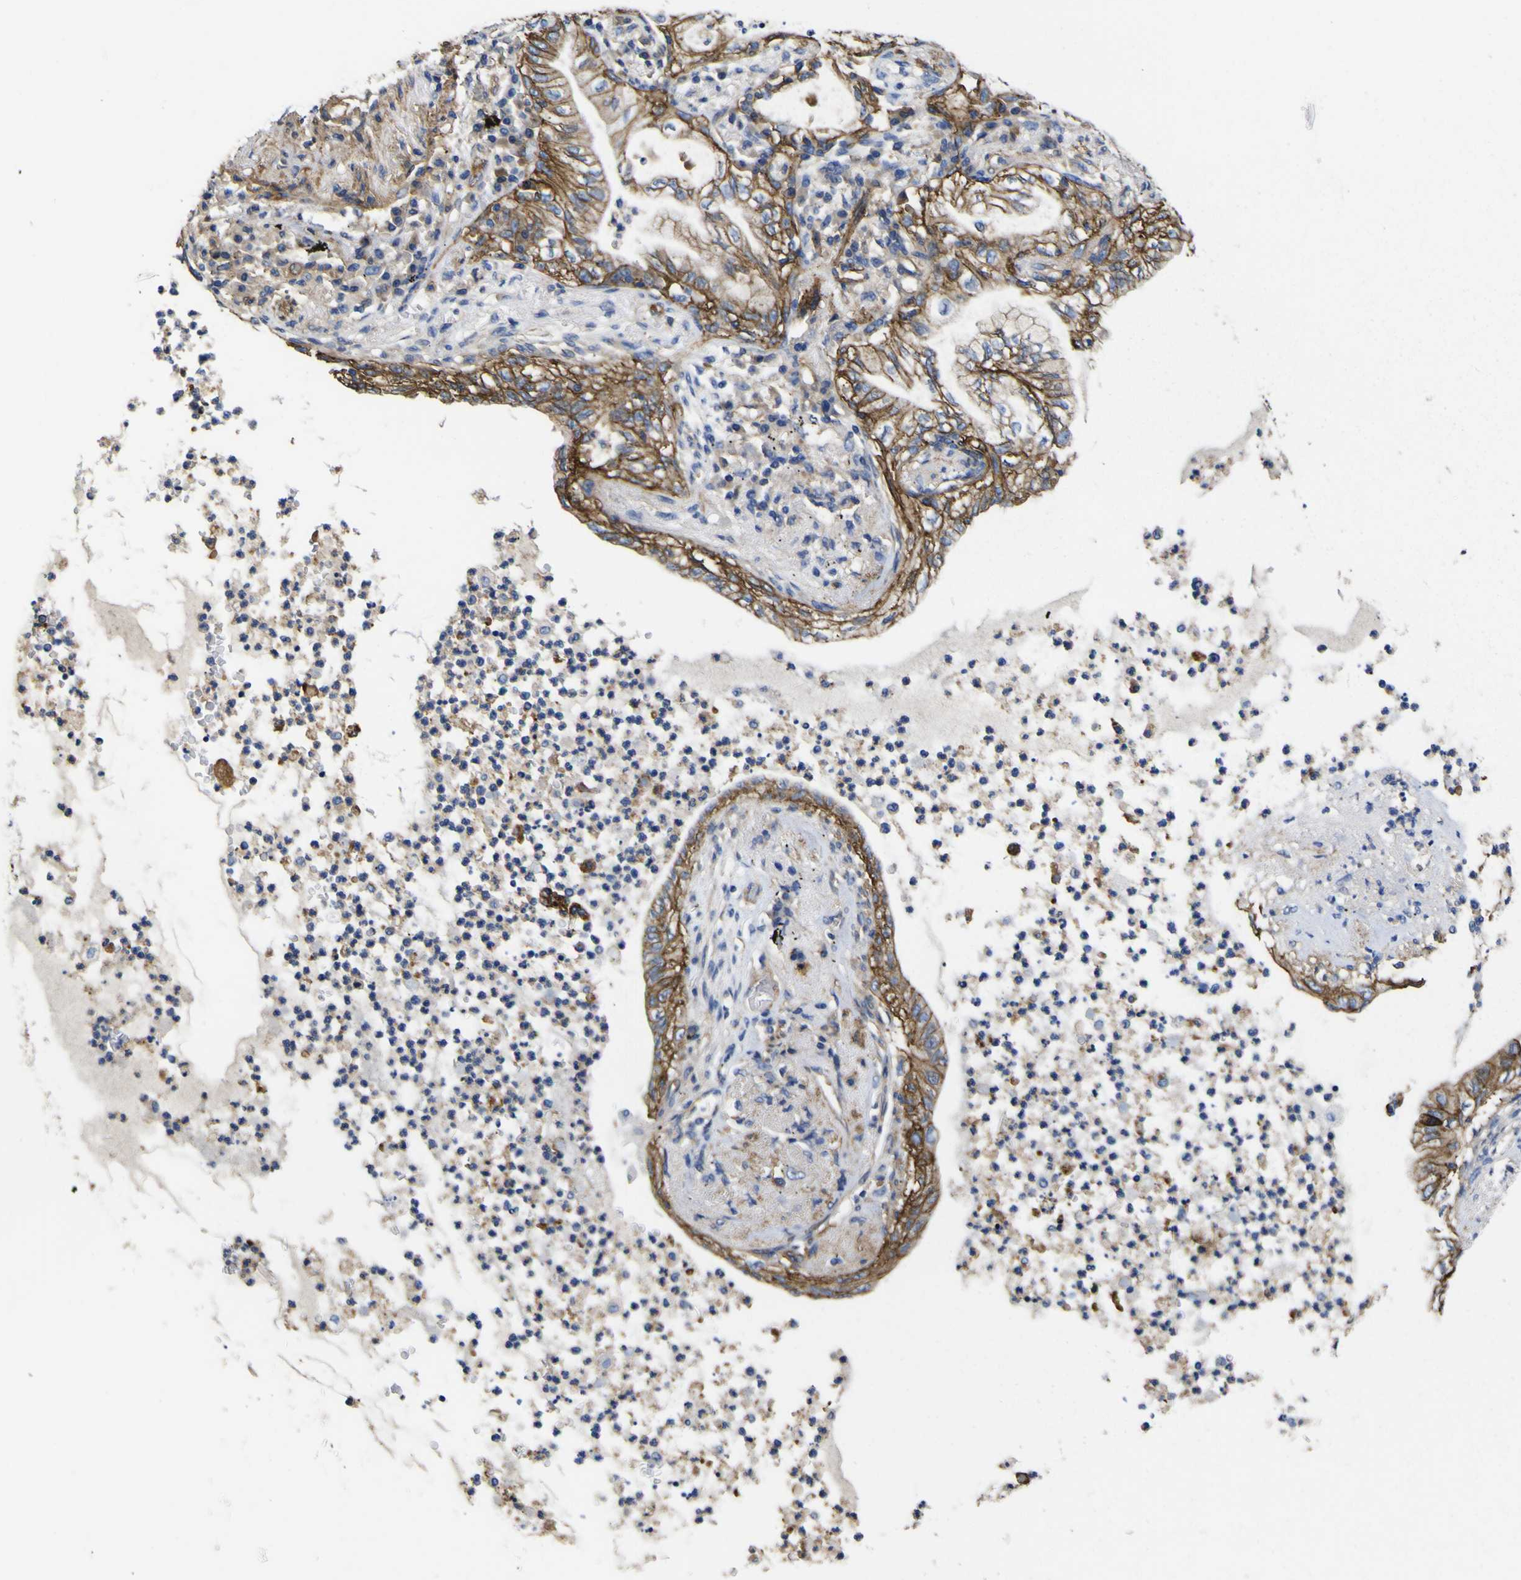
{"staining": {"intensity": "moderate", "quantity": ">75%", "location": "cytoplasmic/membranous"}, "tissue": "lung cancer", "cell_type": "Tumor cells", "image_type": "cancer", "snomed": [{"axis": "morphology", "description": "Normal tissue, NOS"}, {"axis": "morphology", "description": "Adenocarcinoma, NOS"}, {"axis": "topography", "description": "Bronchus"}, {"axis": "topography", "description": "Lung"}], "caption": "Tumor cells exhibit medium levels of moderate cytoplasmic/membranous positivity in about >75% of cells in lung adenocarcinoma.", "gene": "CD151", "patient": {"sex": "female", "age": 70}}